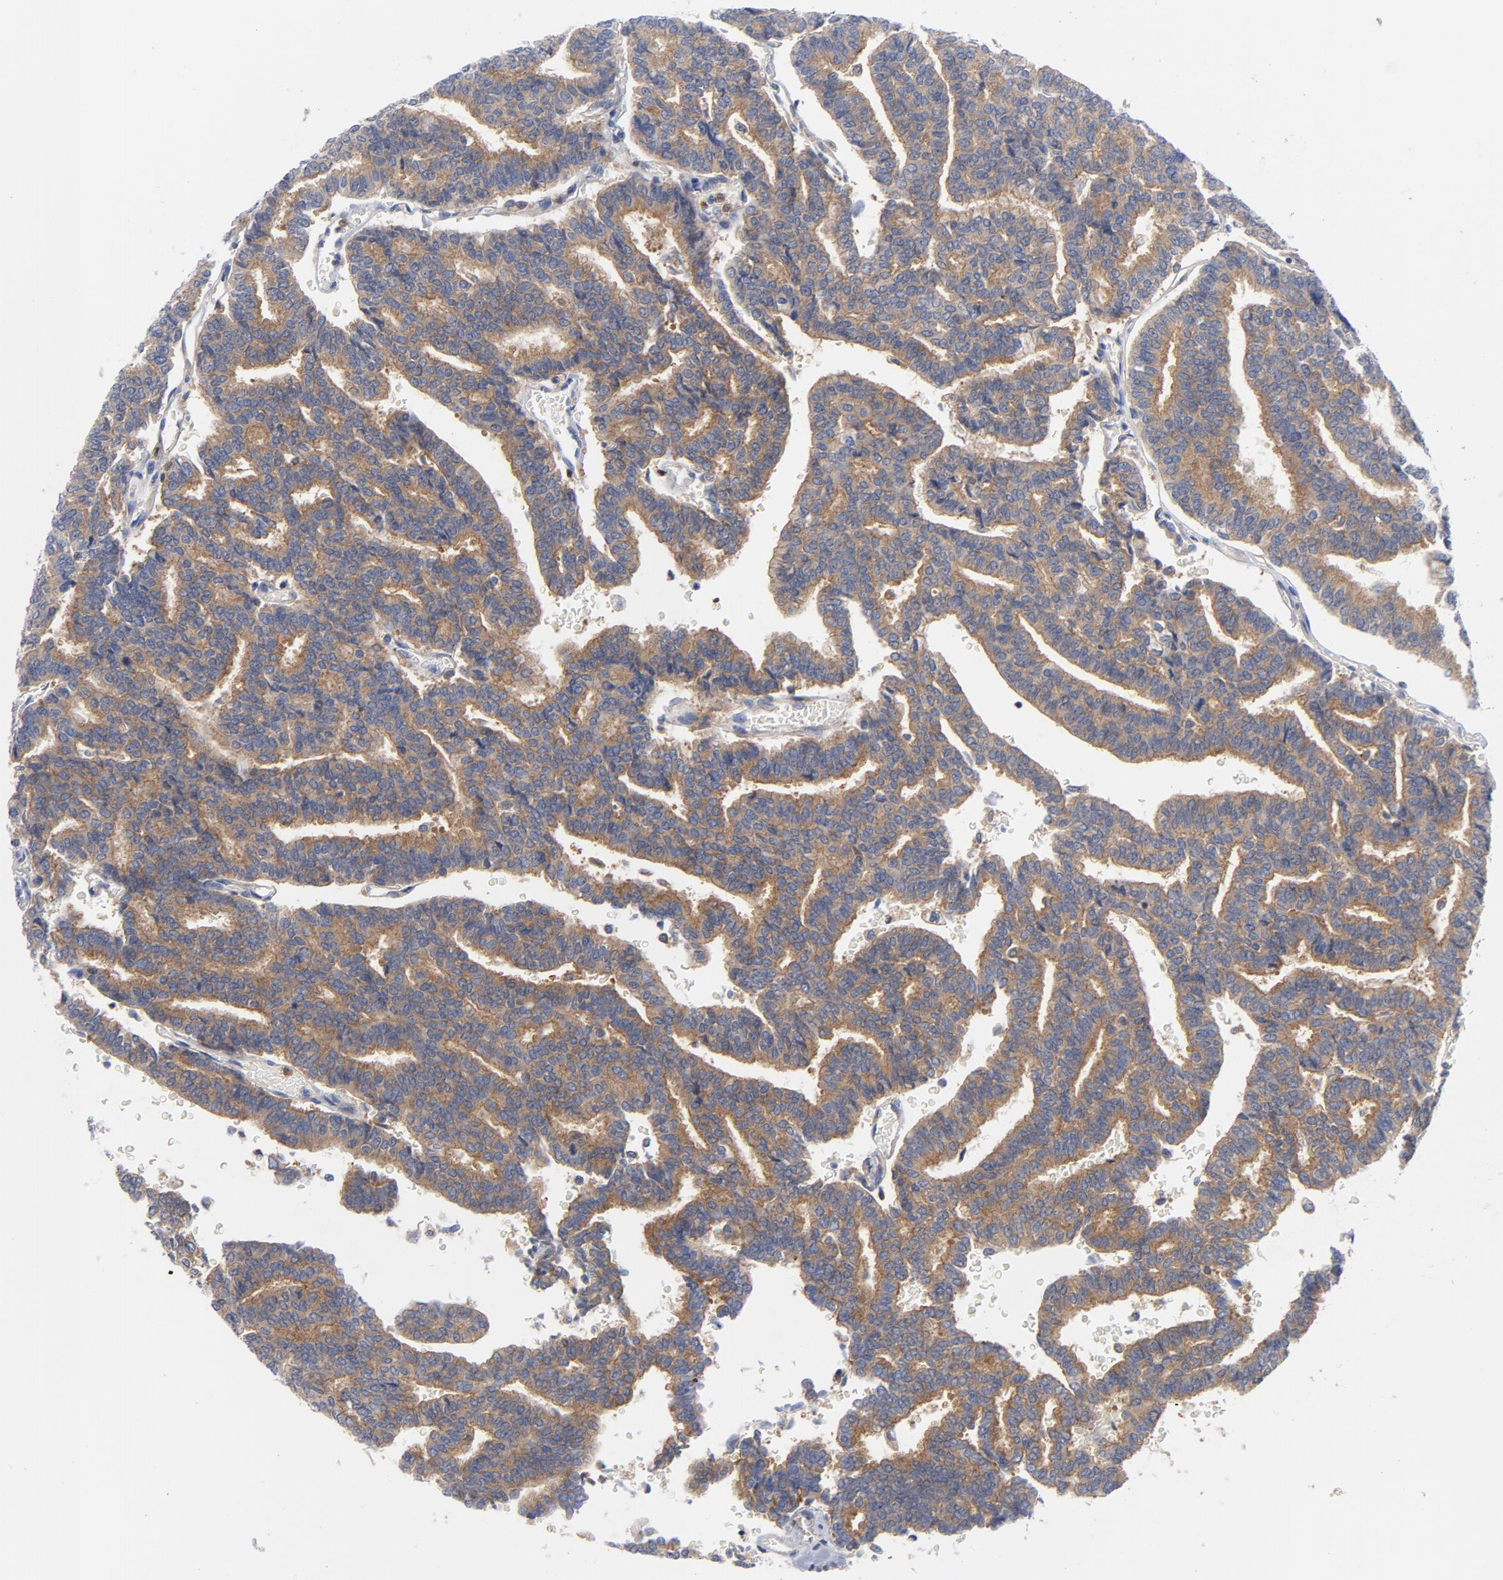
{"staining": {"intensity": "moderate", "quantity": "25%-75%", "location": "cytoplasmic/membranous"}, "tissue": "thyroid cancer", "cell_type": "Tumor cells", "image_type": "cancer", "snomed": [{"axis": "morphology", "description": "Papillary adenocarcinoma, NOS"}, {"axis": "topography", "description": "Thyroid gland"}], "caption": "Thyroid cancer stained with immunohistochemistry (IHC) shows moderate cytoplasmic/membranous positivity in about 25%-75% of tumor cells.", "gene": "CD86", "patient": {"sex": "female", "age": 35}}